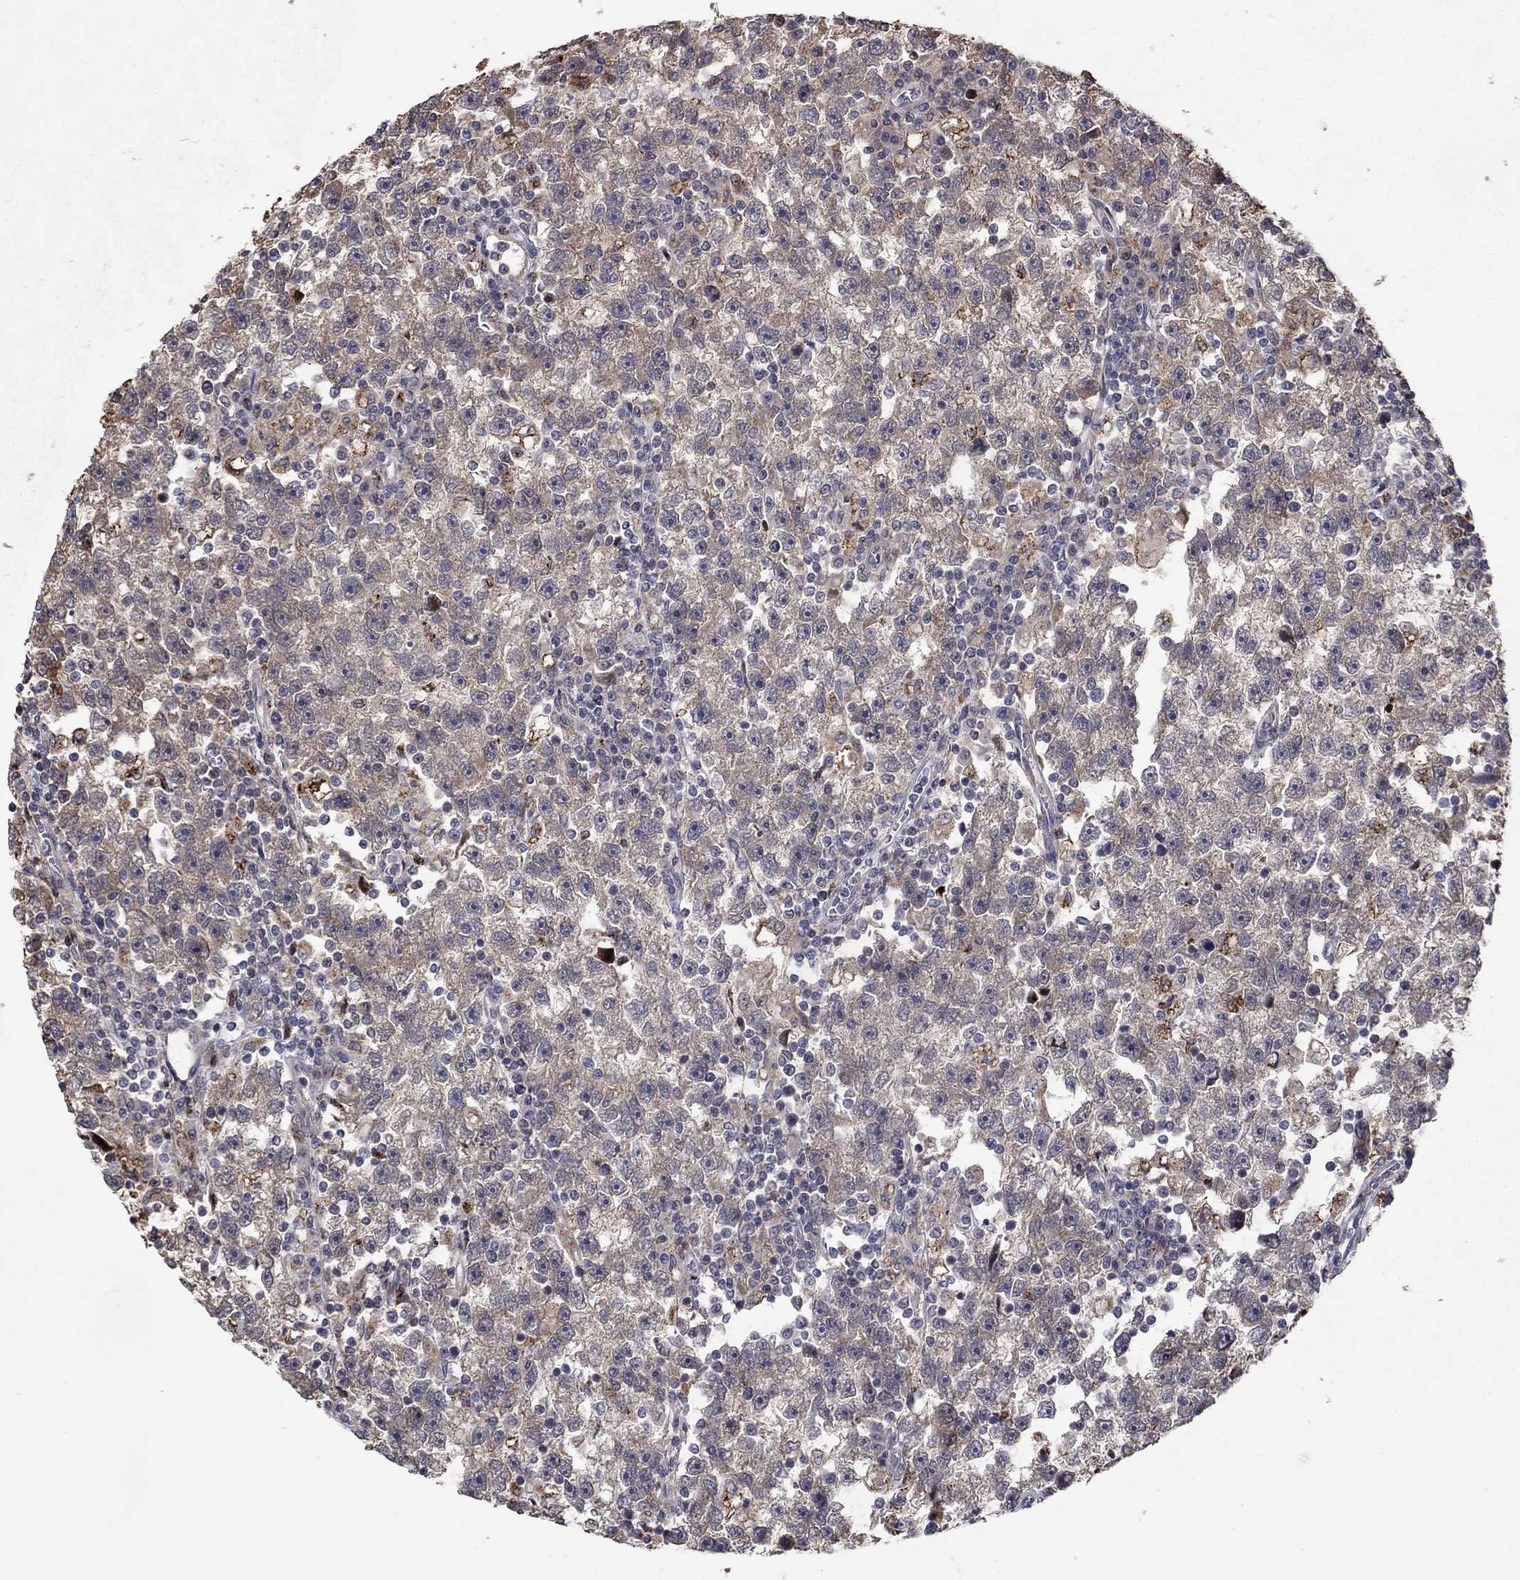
{"staining": {"intensity": "weak", "quantity": "25%-75%", "location": "cytoplasmic/membranous"}, "tissue": "testis cancer", "cell_type": "Tumor cells", "image_type": "cancer", "snomed": [{"axis": "morphology", "description": "Seminoma, NOS"}, {"axis": "topography", "description": "Testis"}], "caption": "Weak cytoplasmic/membranous protein staining is appreciated in approximately 25%-75% of tumor cells in testis cancer. The staining was performed using DAB (3,3'-diaminobenzidine), with brown indicating positive protein expression. Nuclei are stained blue with hematoxylin.", "gene": "LPCAT4", "patient": {"sex": "male", "age": 47}}